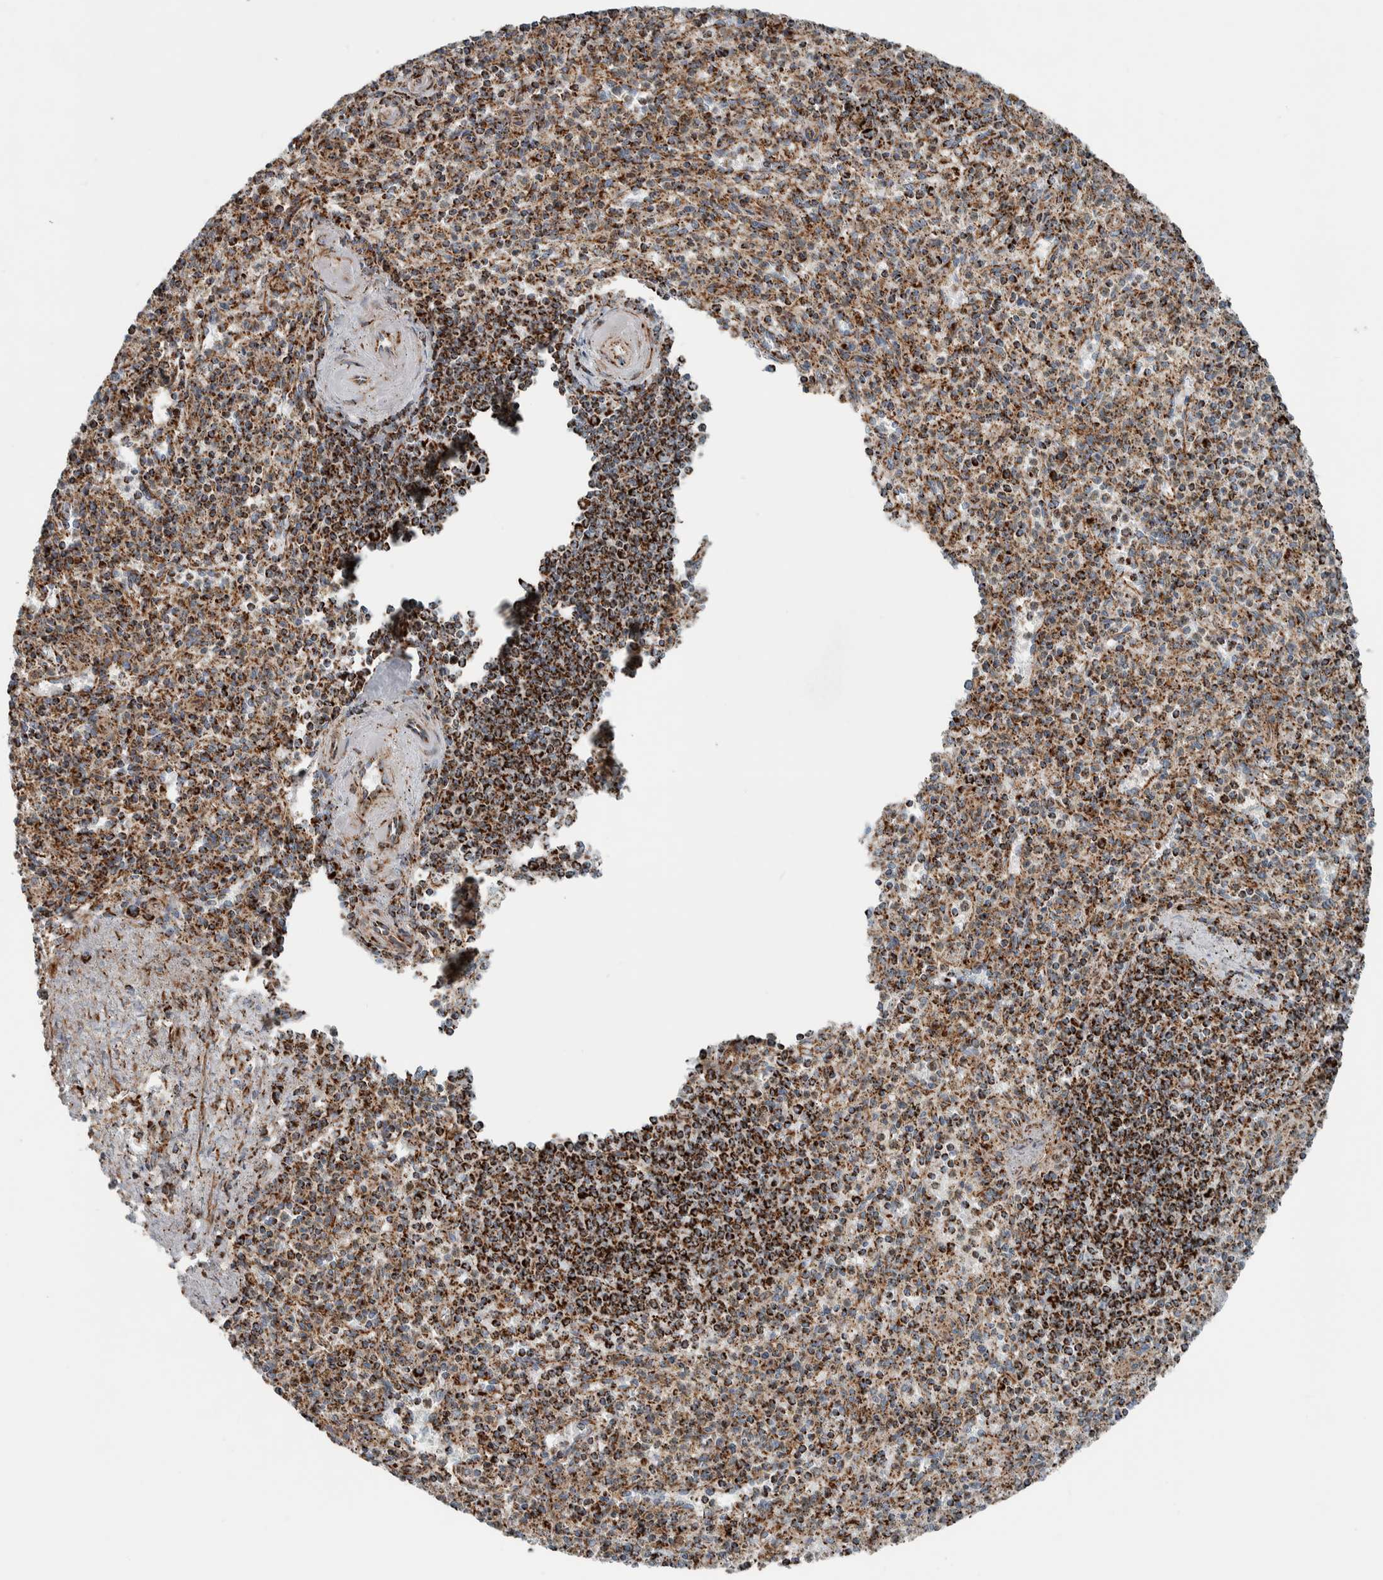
{"staining": {"intensity": "moderate", "quantity": ">75%", "location": "cytoplasmic/membranous"}, "tissue": "spleen", "cell_type": "Cells in red pulp", "image_type": "normal", "snomed": [{"axis": "morphology", "description": "Normal tissue, NOS"}, {"axis": "topography", "description": "Spleen"}], "caption": "Immunohistochemical staining of unremarkable spleen shows medium levels of moderate cytoplasmic/membranous positivity in approximately >75% of cells in red pulp.", "gene": "CNTROB", "patient": {"sex": "male", "age": 72}}